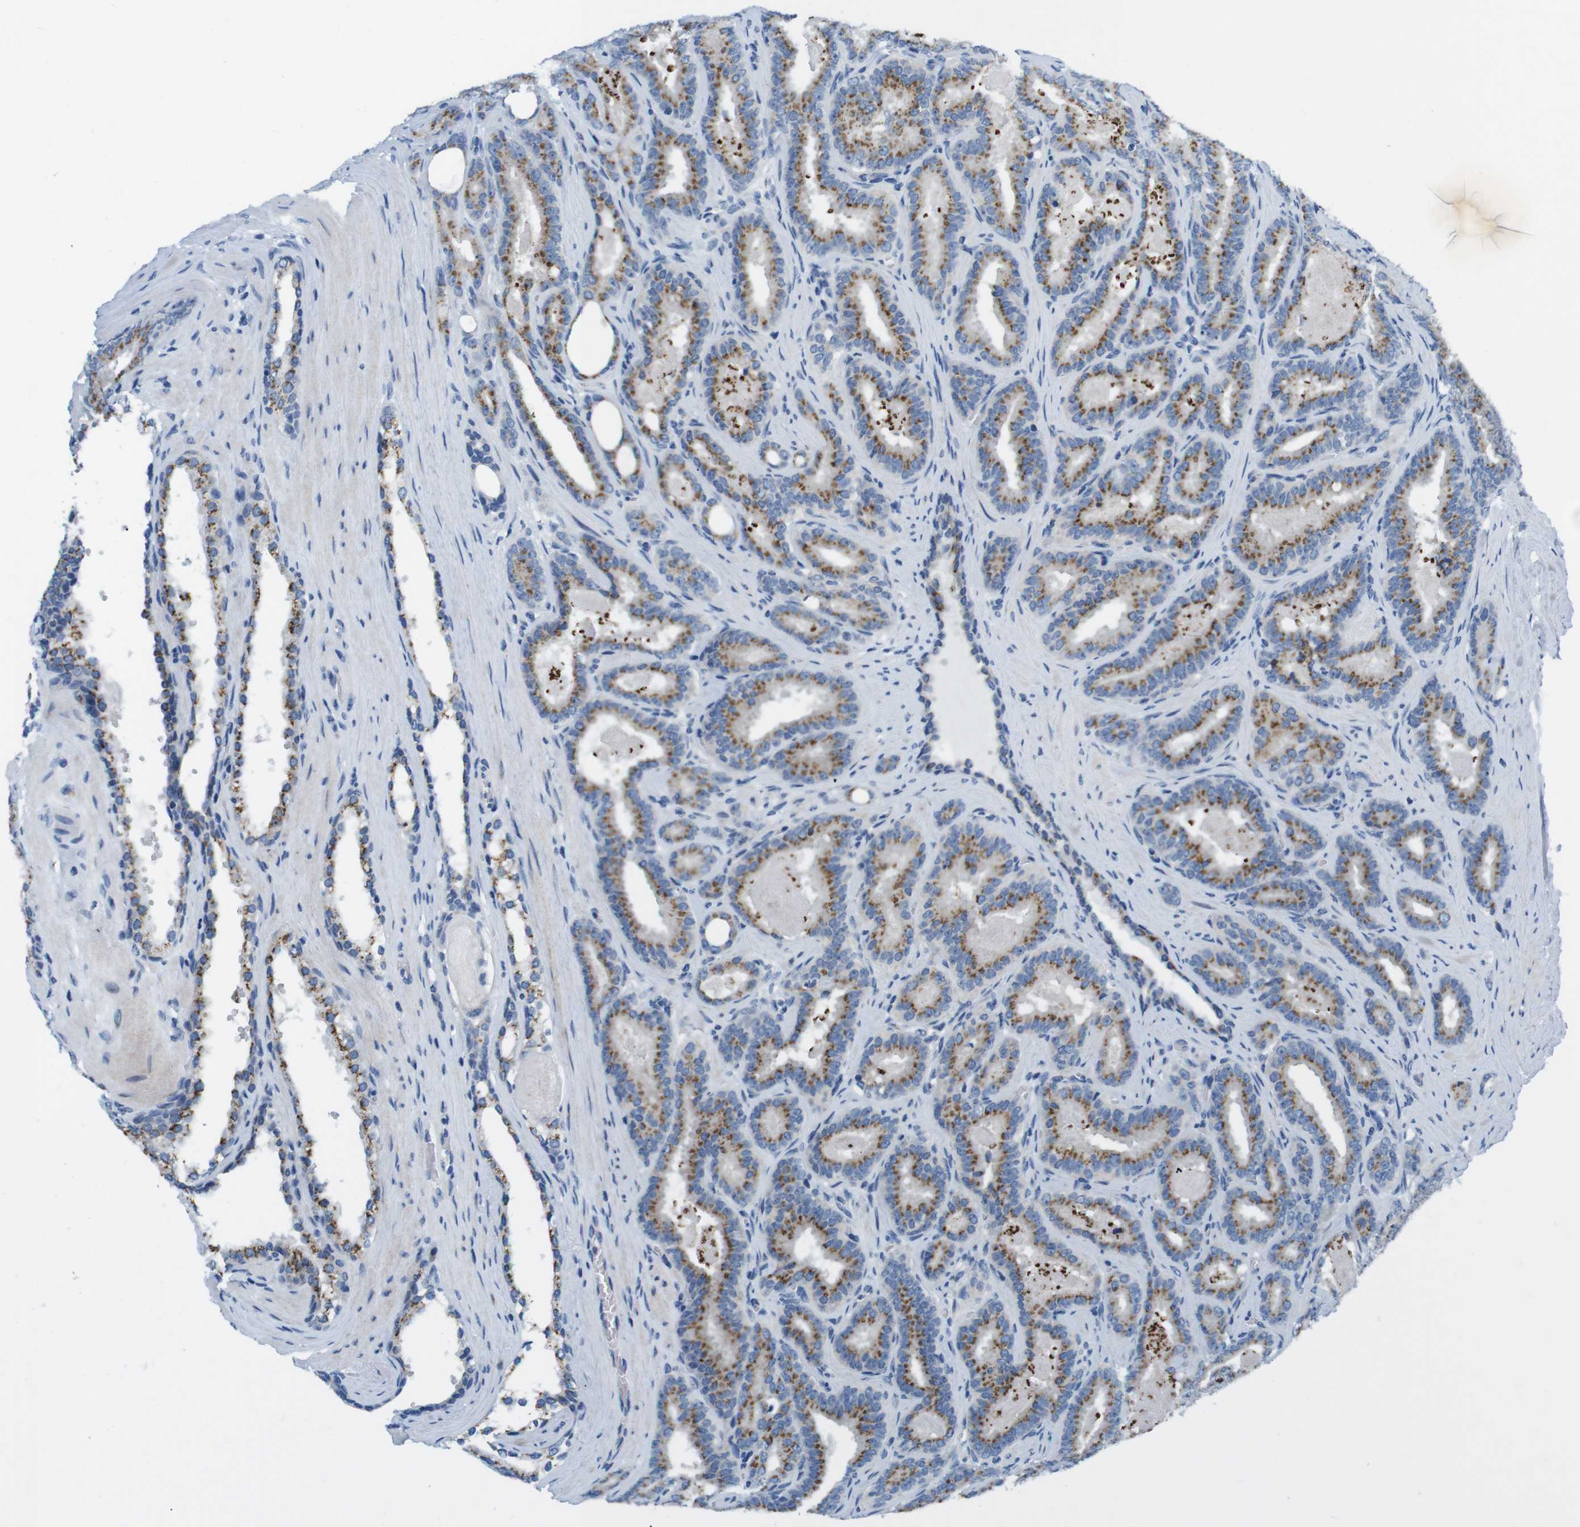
{"staining": {"intensity": "moderate", "quantity": ">75%", "location": "cytoplasmic/membranous"}, "tissue": "prostate cancer", "cell_type": "Tumor cells", "image_type": "cancer", "snomed": [{"axis": "morphology", "description": "Adenocarcinoma, High grade"}, {"axis": "topography", "description": "Prostate"}], "caption": "Immunohistochemical staining of high-grade adenocarcinoma (prostate) displays medium levels of moderate cytoplasmic/membranous protein positivity in about >75% of tumor cells. Immunohistochemistry stains the protein of interest in brown and the nuclei are stained blue.", "gene": "GOLGA2", "patient": {"sex": "male", "age": 60}}